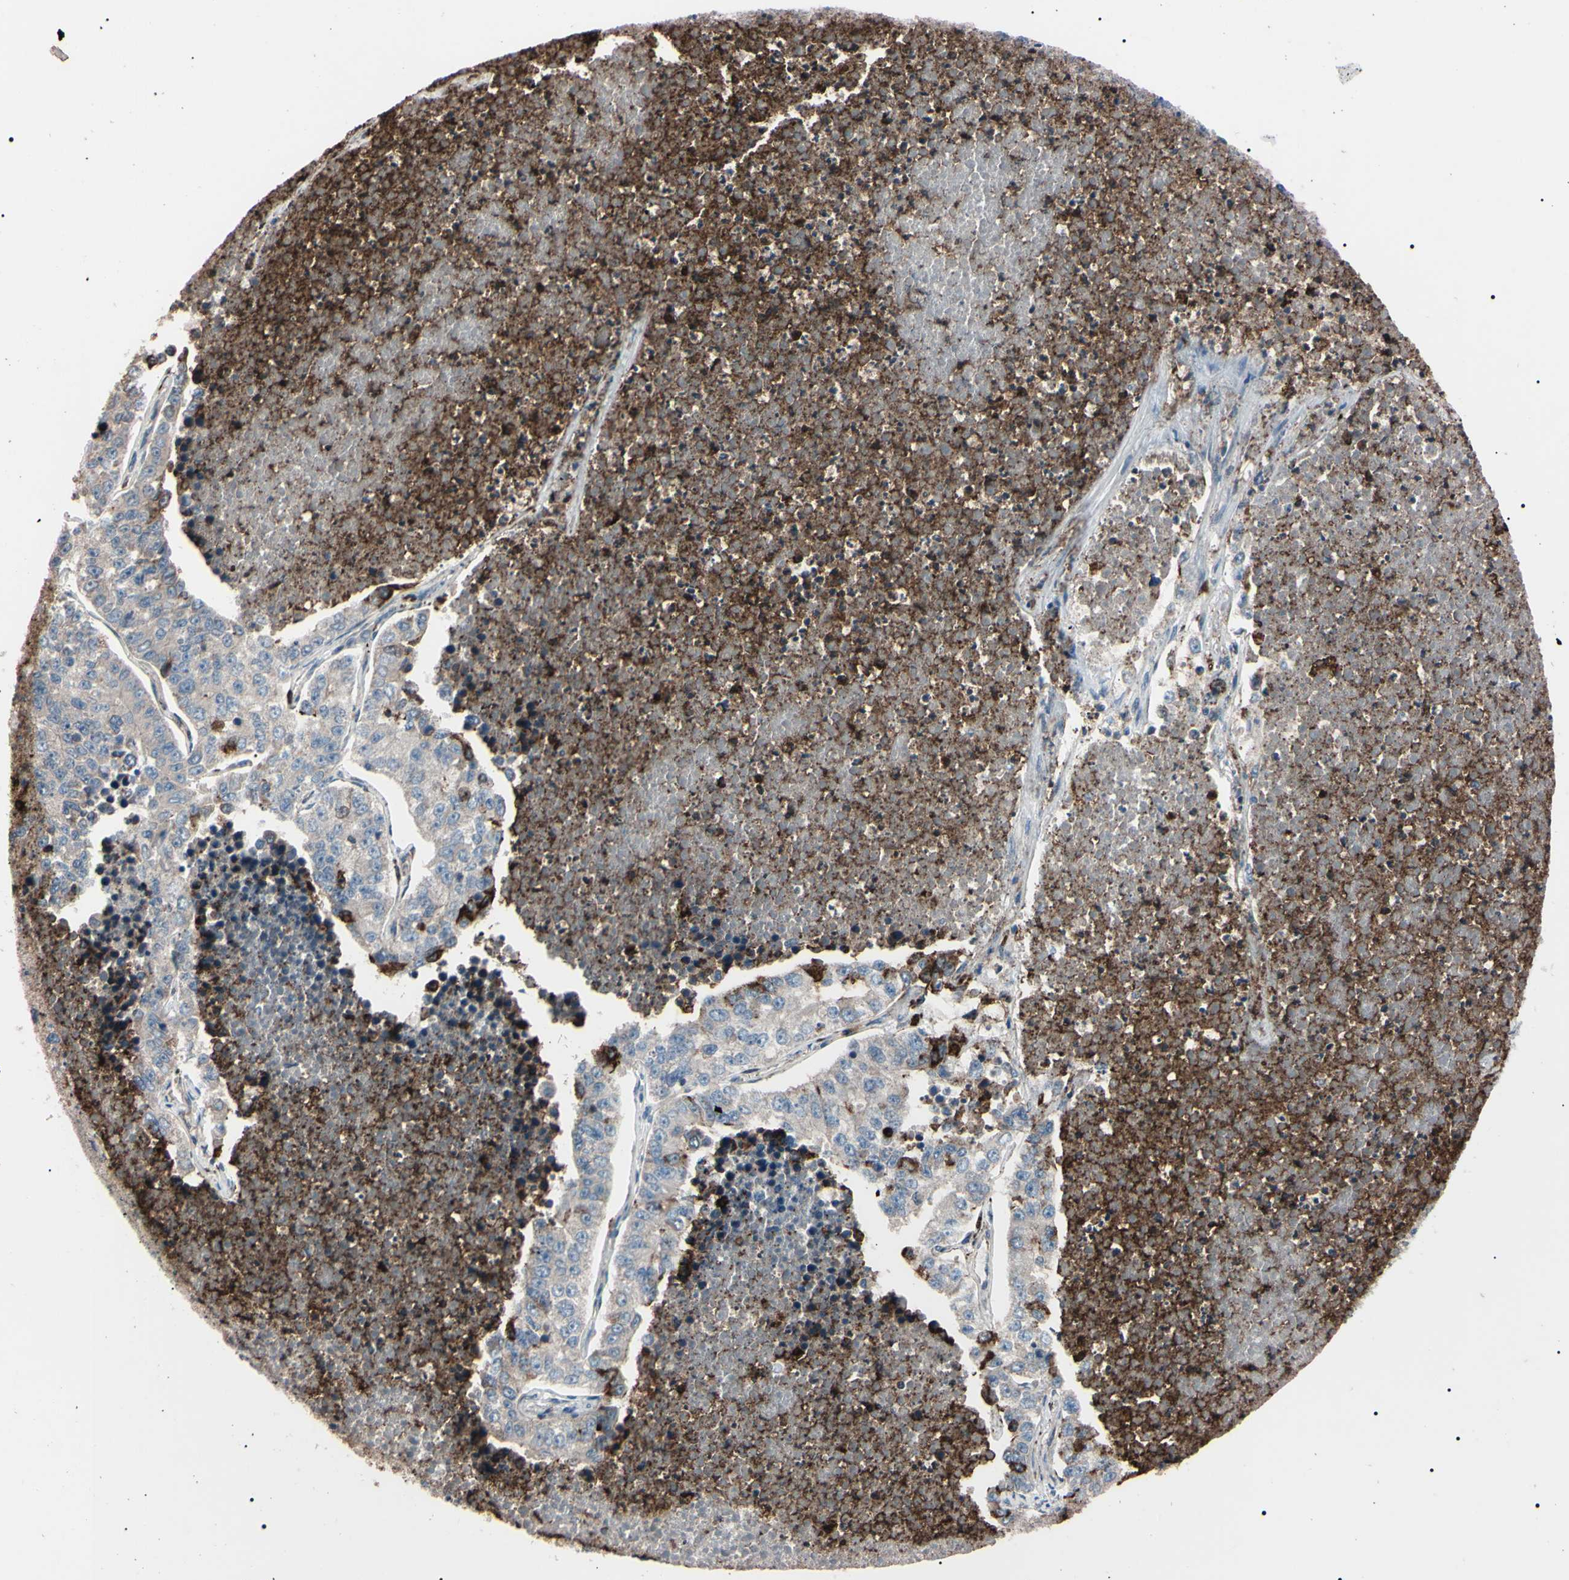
{"staining": {"intensity": "weak", "quantity": ">75%", "location": "cytoplasmic/membranous"}, "tissue": "lung cancer", "cell_type": "Tumor cells", "image_type": "cancer", "snomed": [{"axis": "morphology", "description": "Adenocarcinoma, NOS"}, {"axis": "topography", "description": "Lung"}], "caption": "Lung adenocarcinoma stained with DAB immunohistochemistry displays low levels of weak cytoplasmic/membranous positivity in about >75% of tumor cells.", "gene": "TRAF5", "patient": {"sex": "male", "age": 49}}